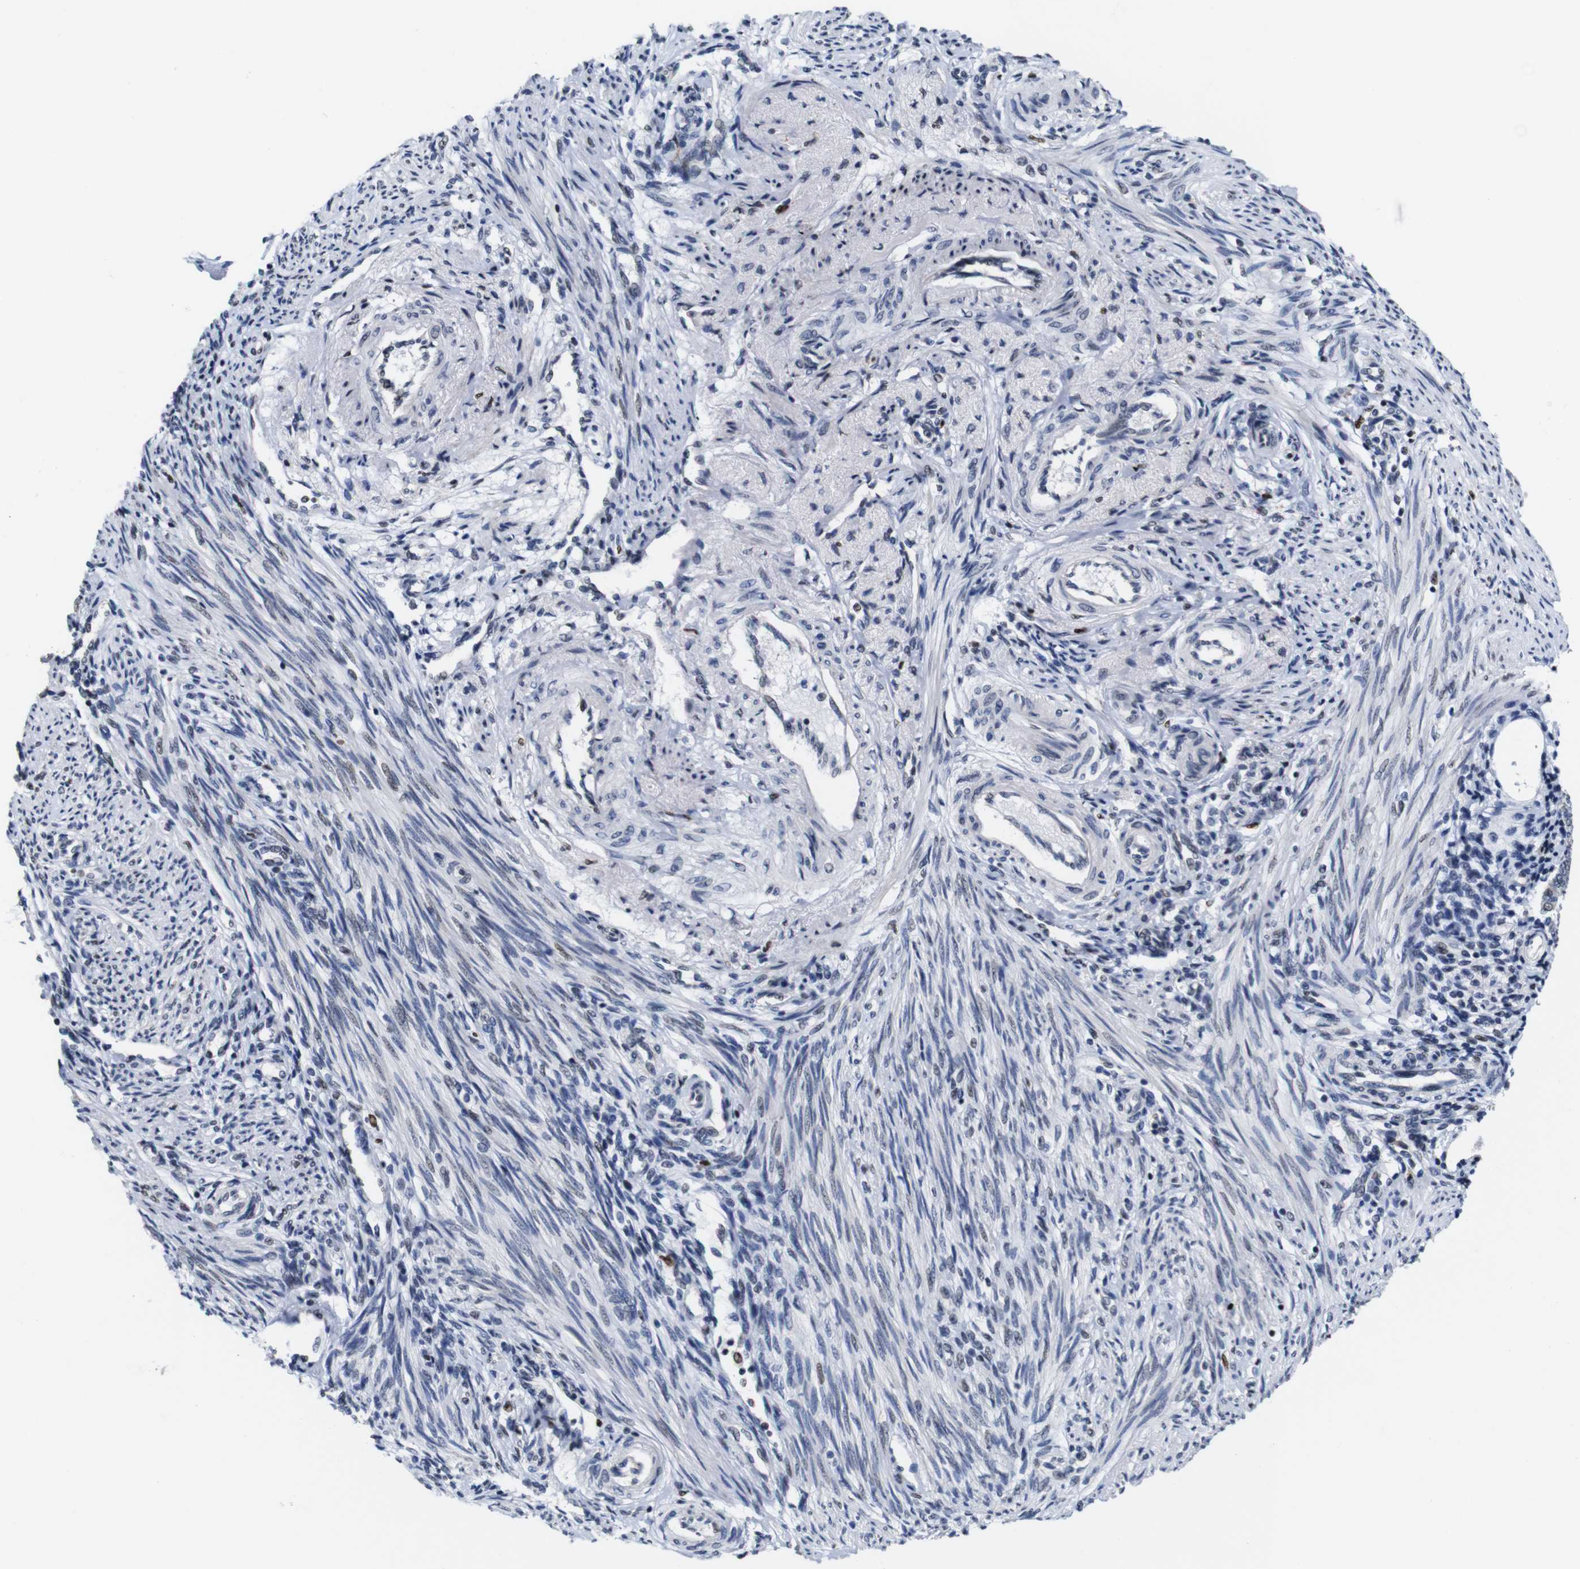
{"staining": {"intensity": "weak", "quantity": "25%-75%", "location": "nuclear"}, "tissue": "endometrium", "cell_type": "Cells in endometrial stroma", "image_type": "normal", "snomed": [{"axis": "morphology", "description": "Normal tissue, NOS"}, {"axis": "topography", "description": "Endometrium"}], "caption": "Protein expression by IHC reveals weak nuclear staining in about 25%-75% of cells in endometrial stroma in normal endometrium.", "gene": "GATA6", "patient": {"sex": "female", "age": 42}}